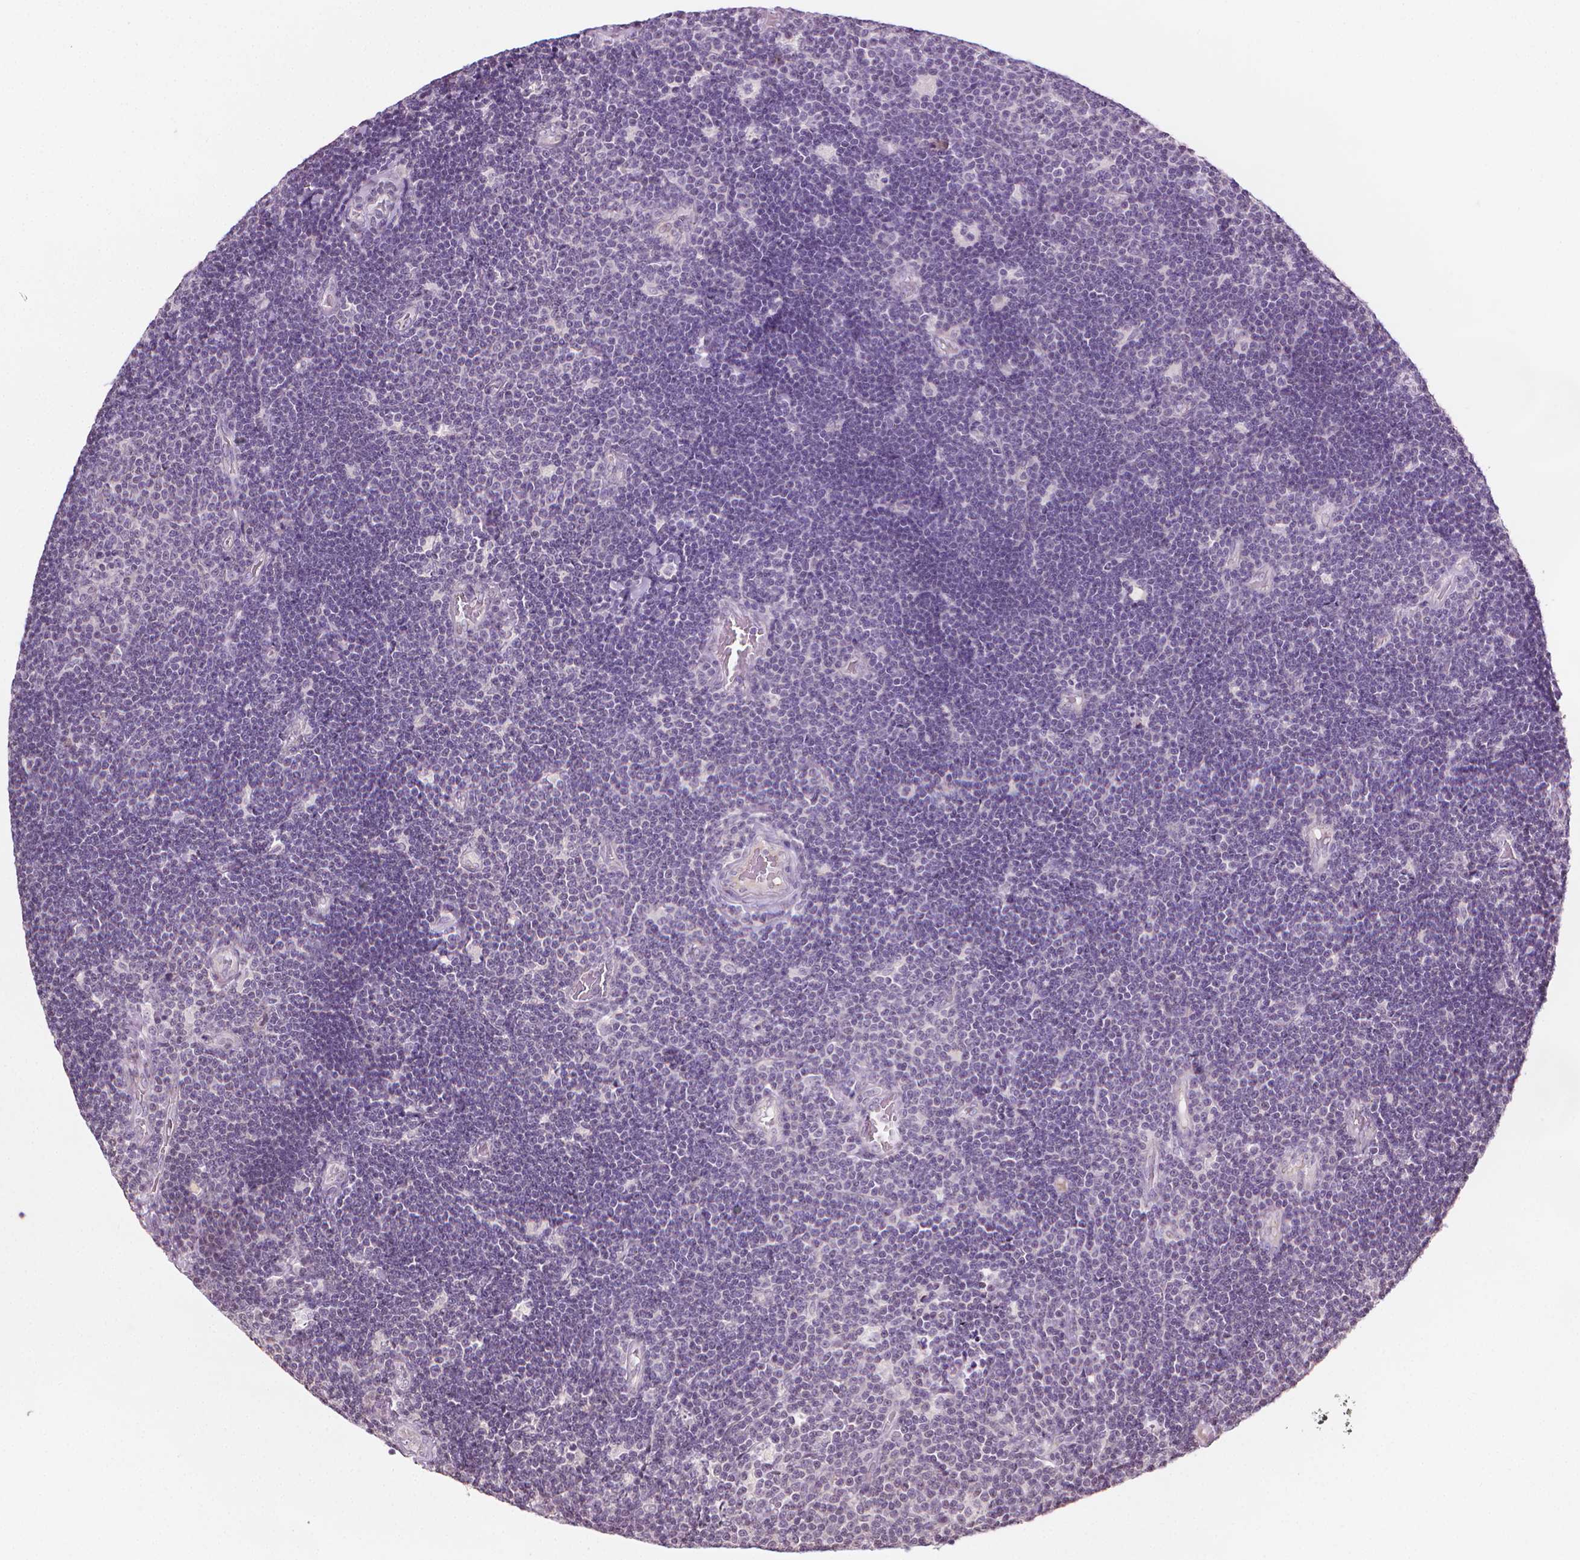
{"staining": {"intensity": "negative", "quantity": "none", "location": "none"}, "tissue": "lymphoma", "cell_type": "Tumor cells", "image_type": "cancer", "snomed": [{"axis": "morphology", "description": "Malignant lymphoma, non-Hodgkin's type, Low grade"}, {"axis": "topography", "description": "Brain"}], "caption": "Histopathology image shows no protein positivity in tumor cells of low-grade malignant lymphoma, non-Hodgkin's type tissue.", "gene": "NCAN", "patient": {"sex": "female", "age": 66}}